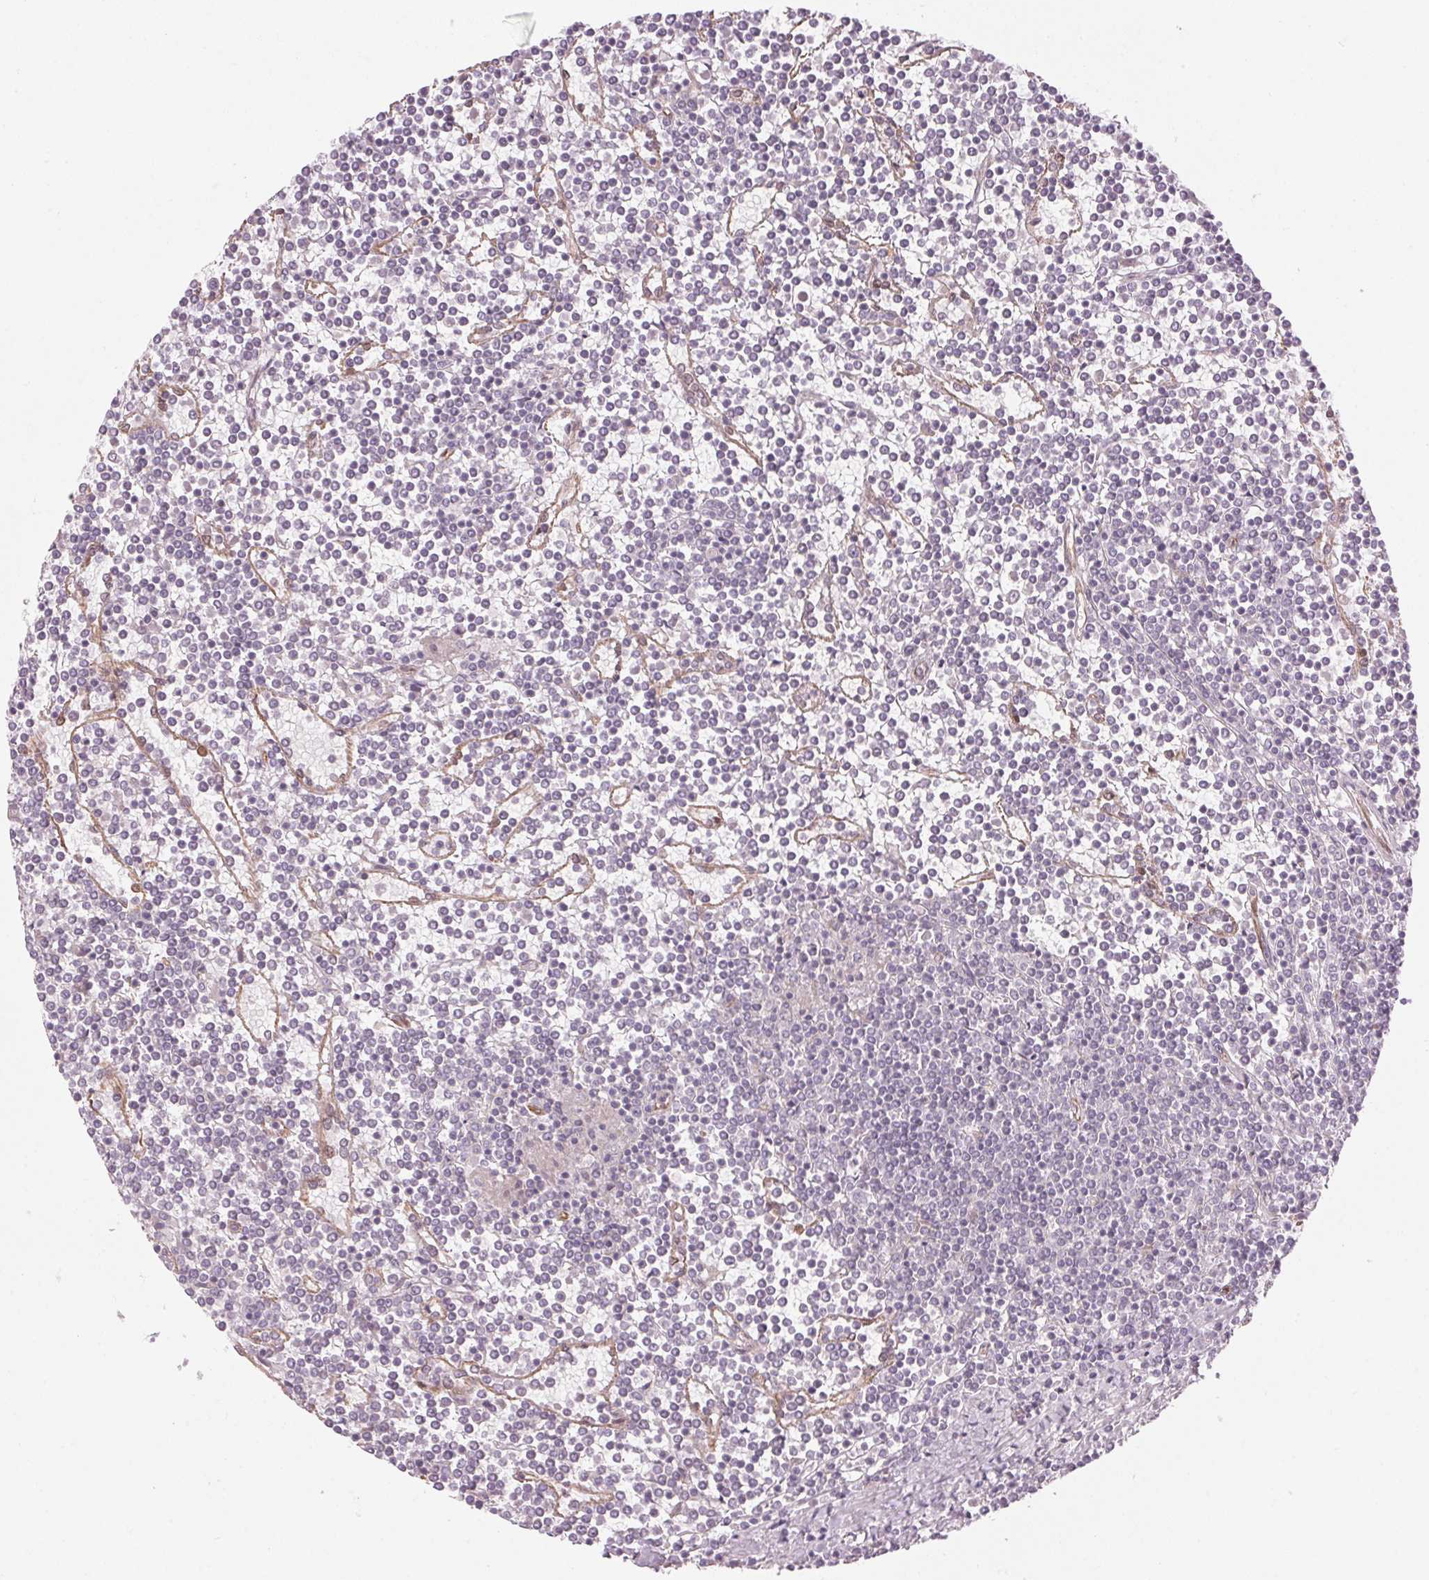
{"staining": {"intensity": "negative", "quantity": "none", "location": "none"}, "tissue": "lymphoma", "cell_type": "Tumor cells", "image_type": "cancer", "snomed": [{"axis": "morphology", "description": "Malignant lymphoma, non-Hodgkin's type, Low grade"}, {"axis": "topography", "description": "Spleen"}], "caption": "IHC histopathology image of lymphoma stained for a protein (brown), which demonstrates no staining in tumor cells. (IHC, brightfield microscopy, high magnification).", "gene": "CLPS", "patient": {"sex": "female", "age": 19}}